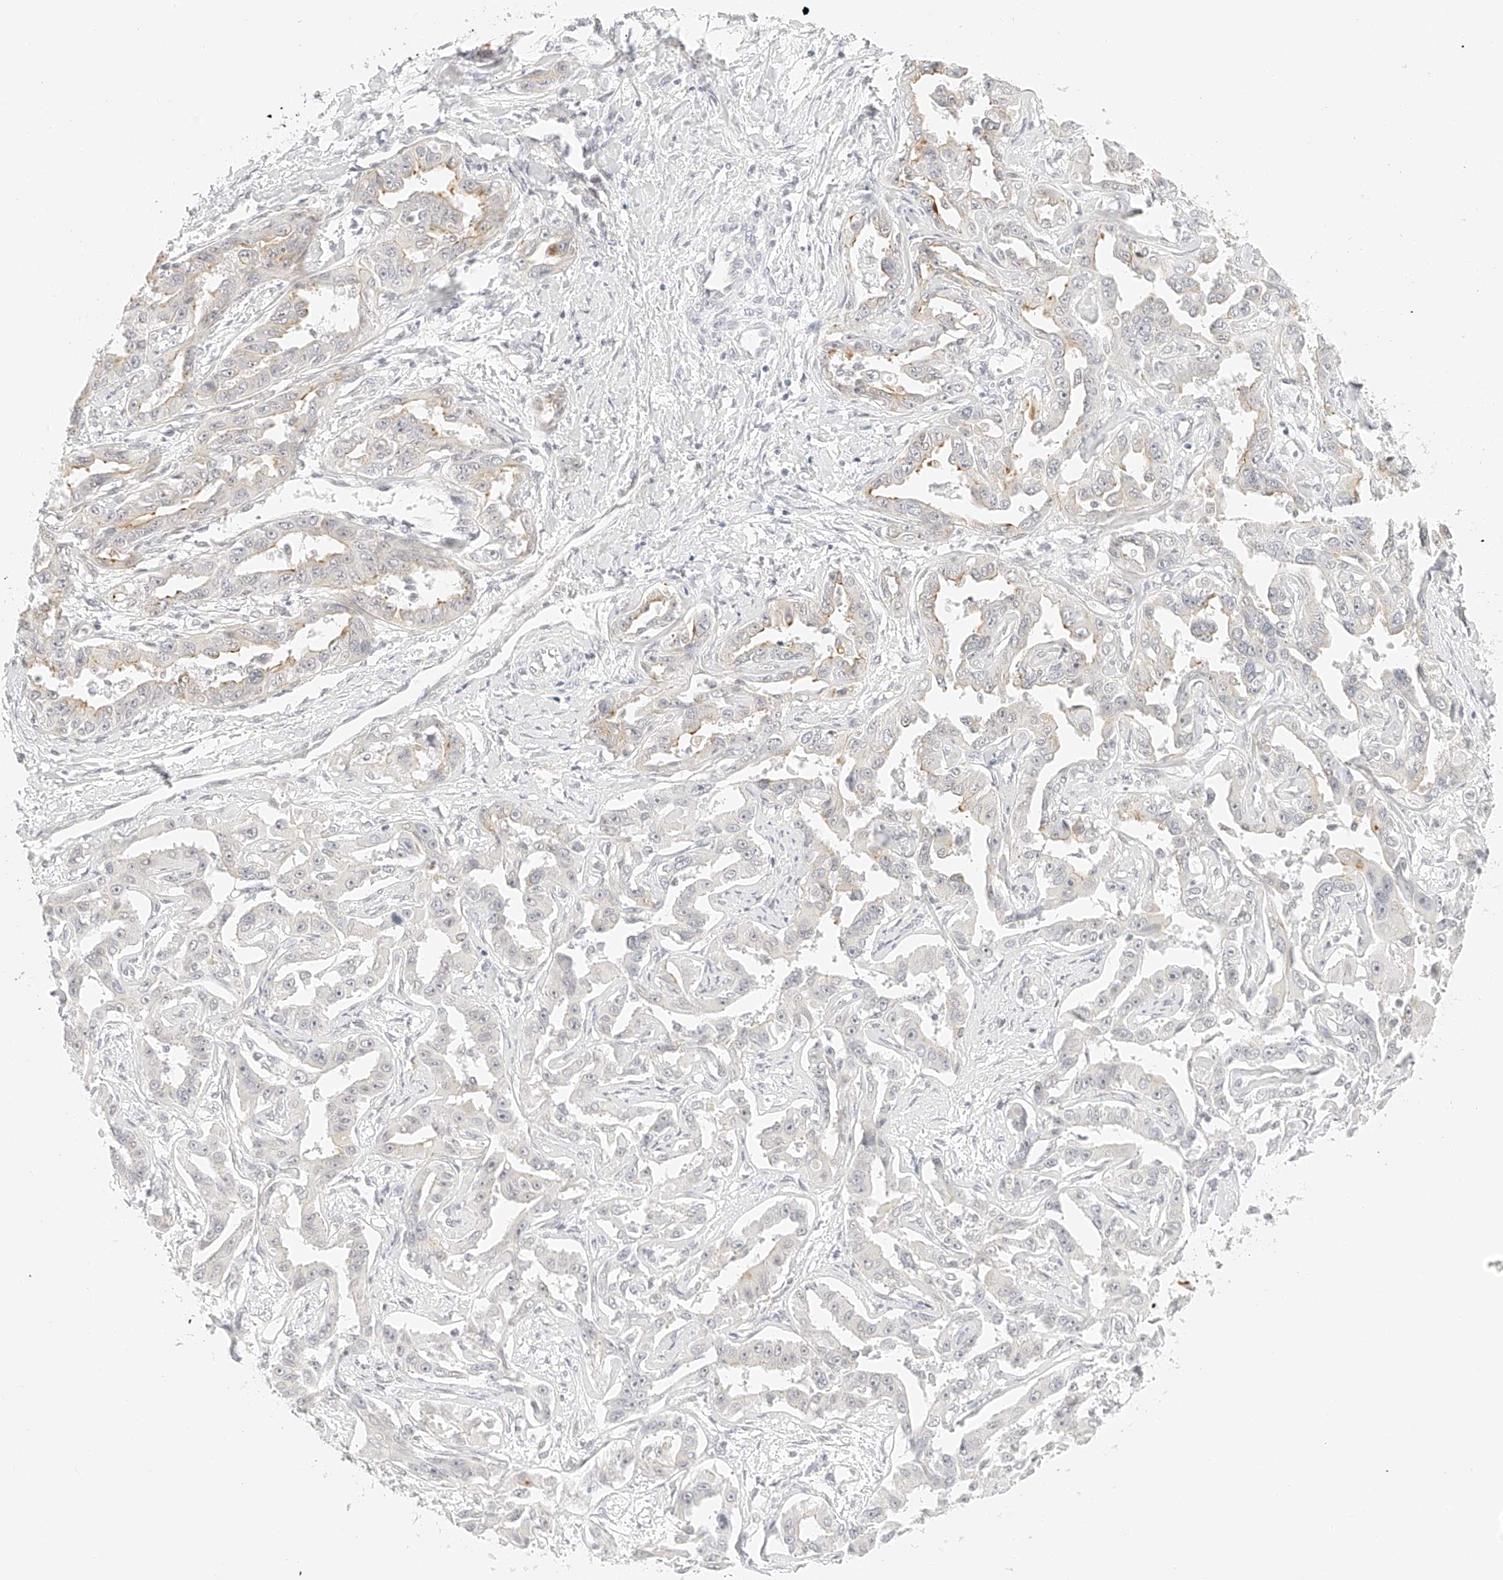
{"staining": {"intensity": "weak", "quantity": "<25%", "location": "cytoplasmic/membranous"}, "tissue": "liver cancer", "cell_type": "Tumor cells", "image_type": "cancer", "snomed": [{"axis": "morphology", "description": "Cholangiocarcinoma"}, {"axis": "topography", "description": "Liver"}], "caption": "Immunohistochemistry photomicrograph of neoplastic tissue: human liver cancer (cholangiocarcinoma) stained with DAB (3,3'-diaminobenzidine) demonstrates no significant protein staining in tumor cells.", "gene": "ZFP69", "patient": {"sex": "male", "age": 59}}